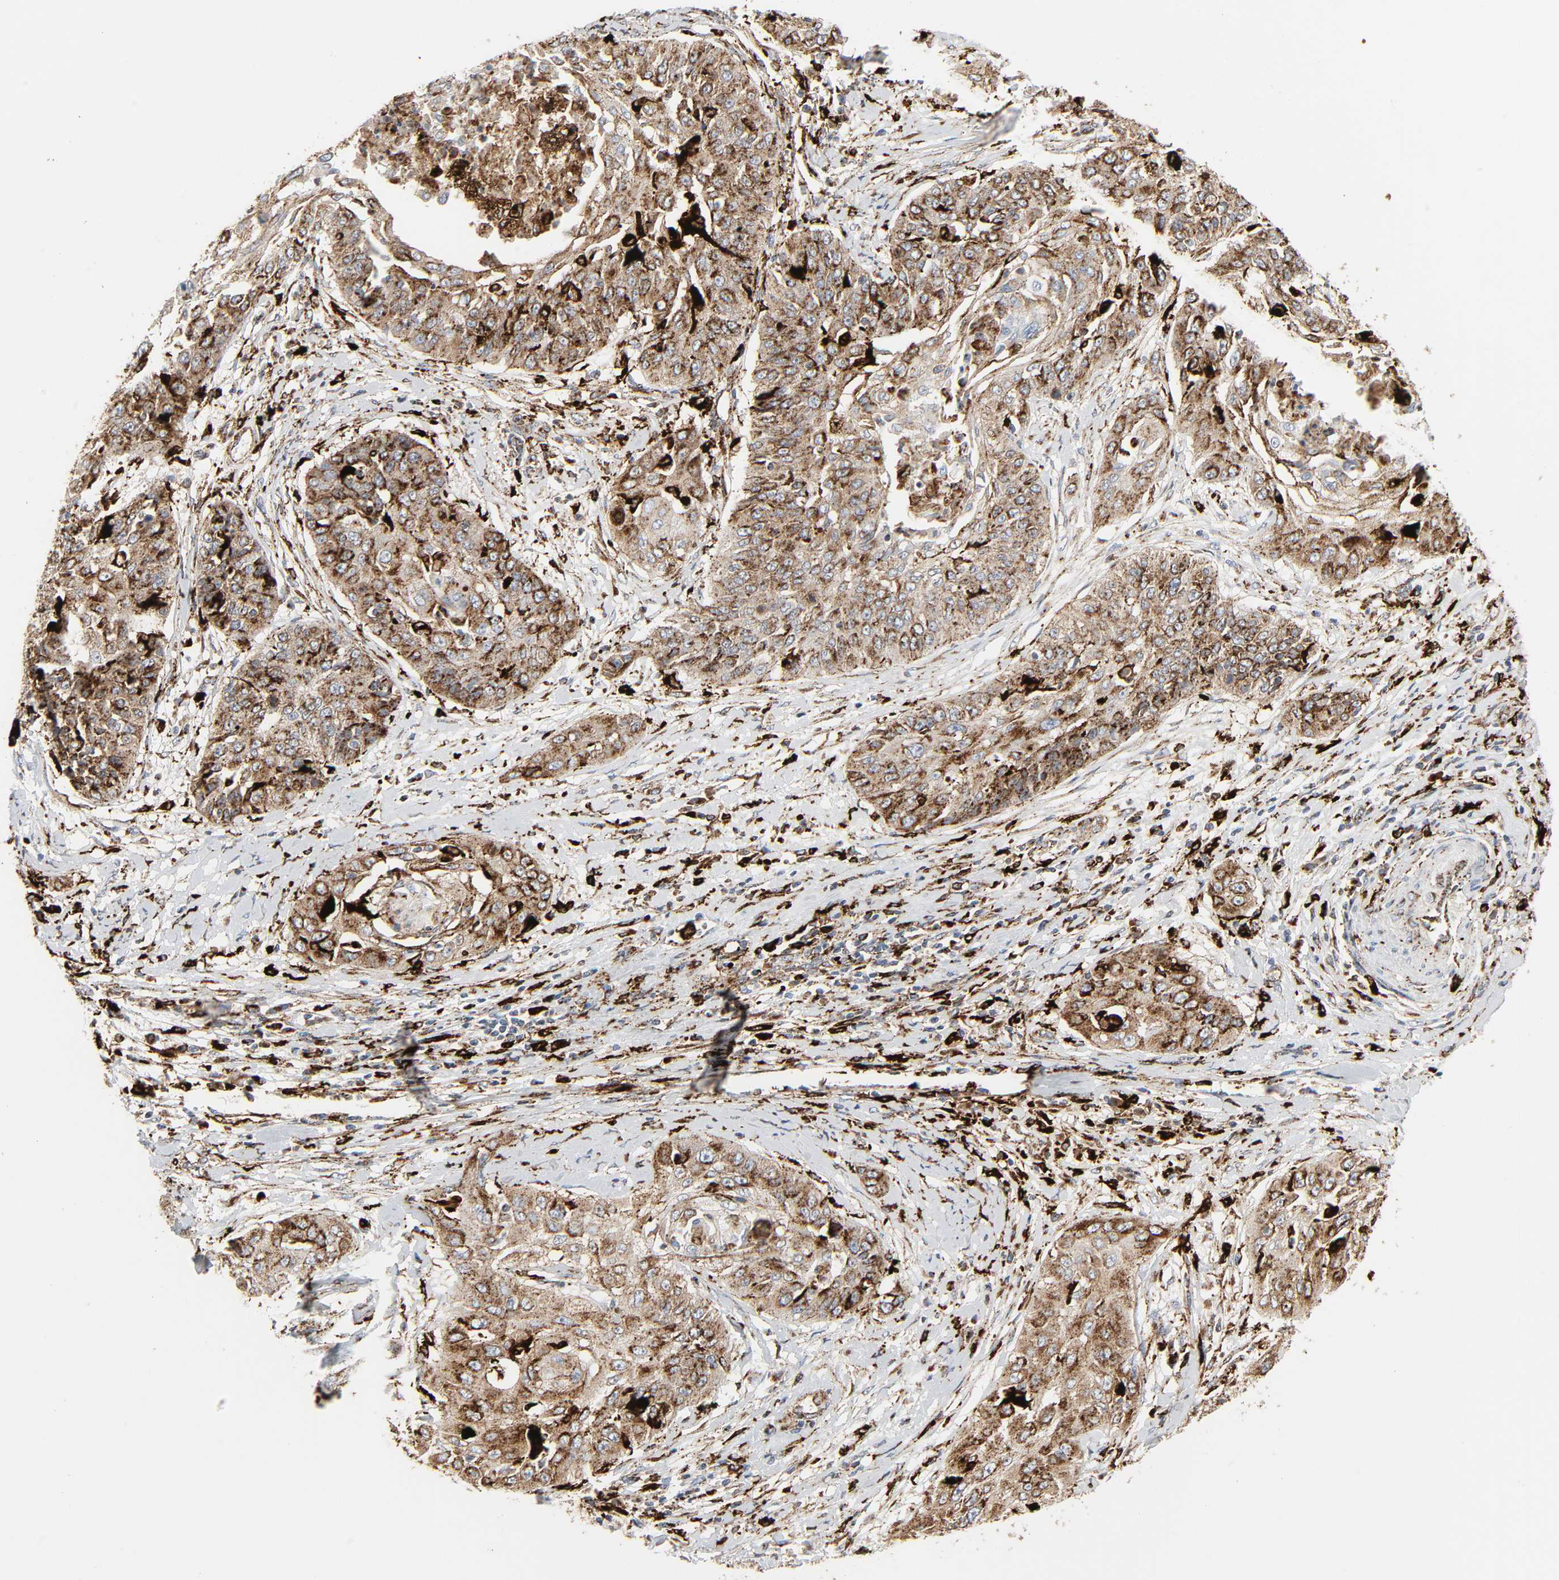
{"staining": {"intensity": "moderate", "quantity": ">75%", "location": "cytoplasmic/membranous"}, "tissue": "cervical cancer", "cell_type": "Tumor cells", "image_type": "cancer", "snomed": [{"axis": "morphology", "description": "Squamous cell carcinoma, NOS"}, {"axis": "topography", "description": "Cervix"}], "caption": "Moderate cytoplasmic/membranous staining is appreciated in approximately >75% of tumor cells in cervical squamous cell carcinoma.", "gene": "PSAP", "patient": {"sex": "female", "age": 64}}